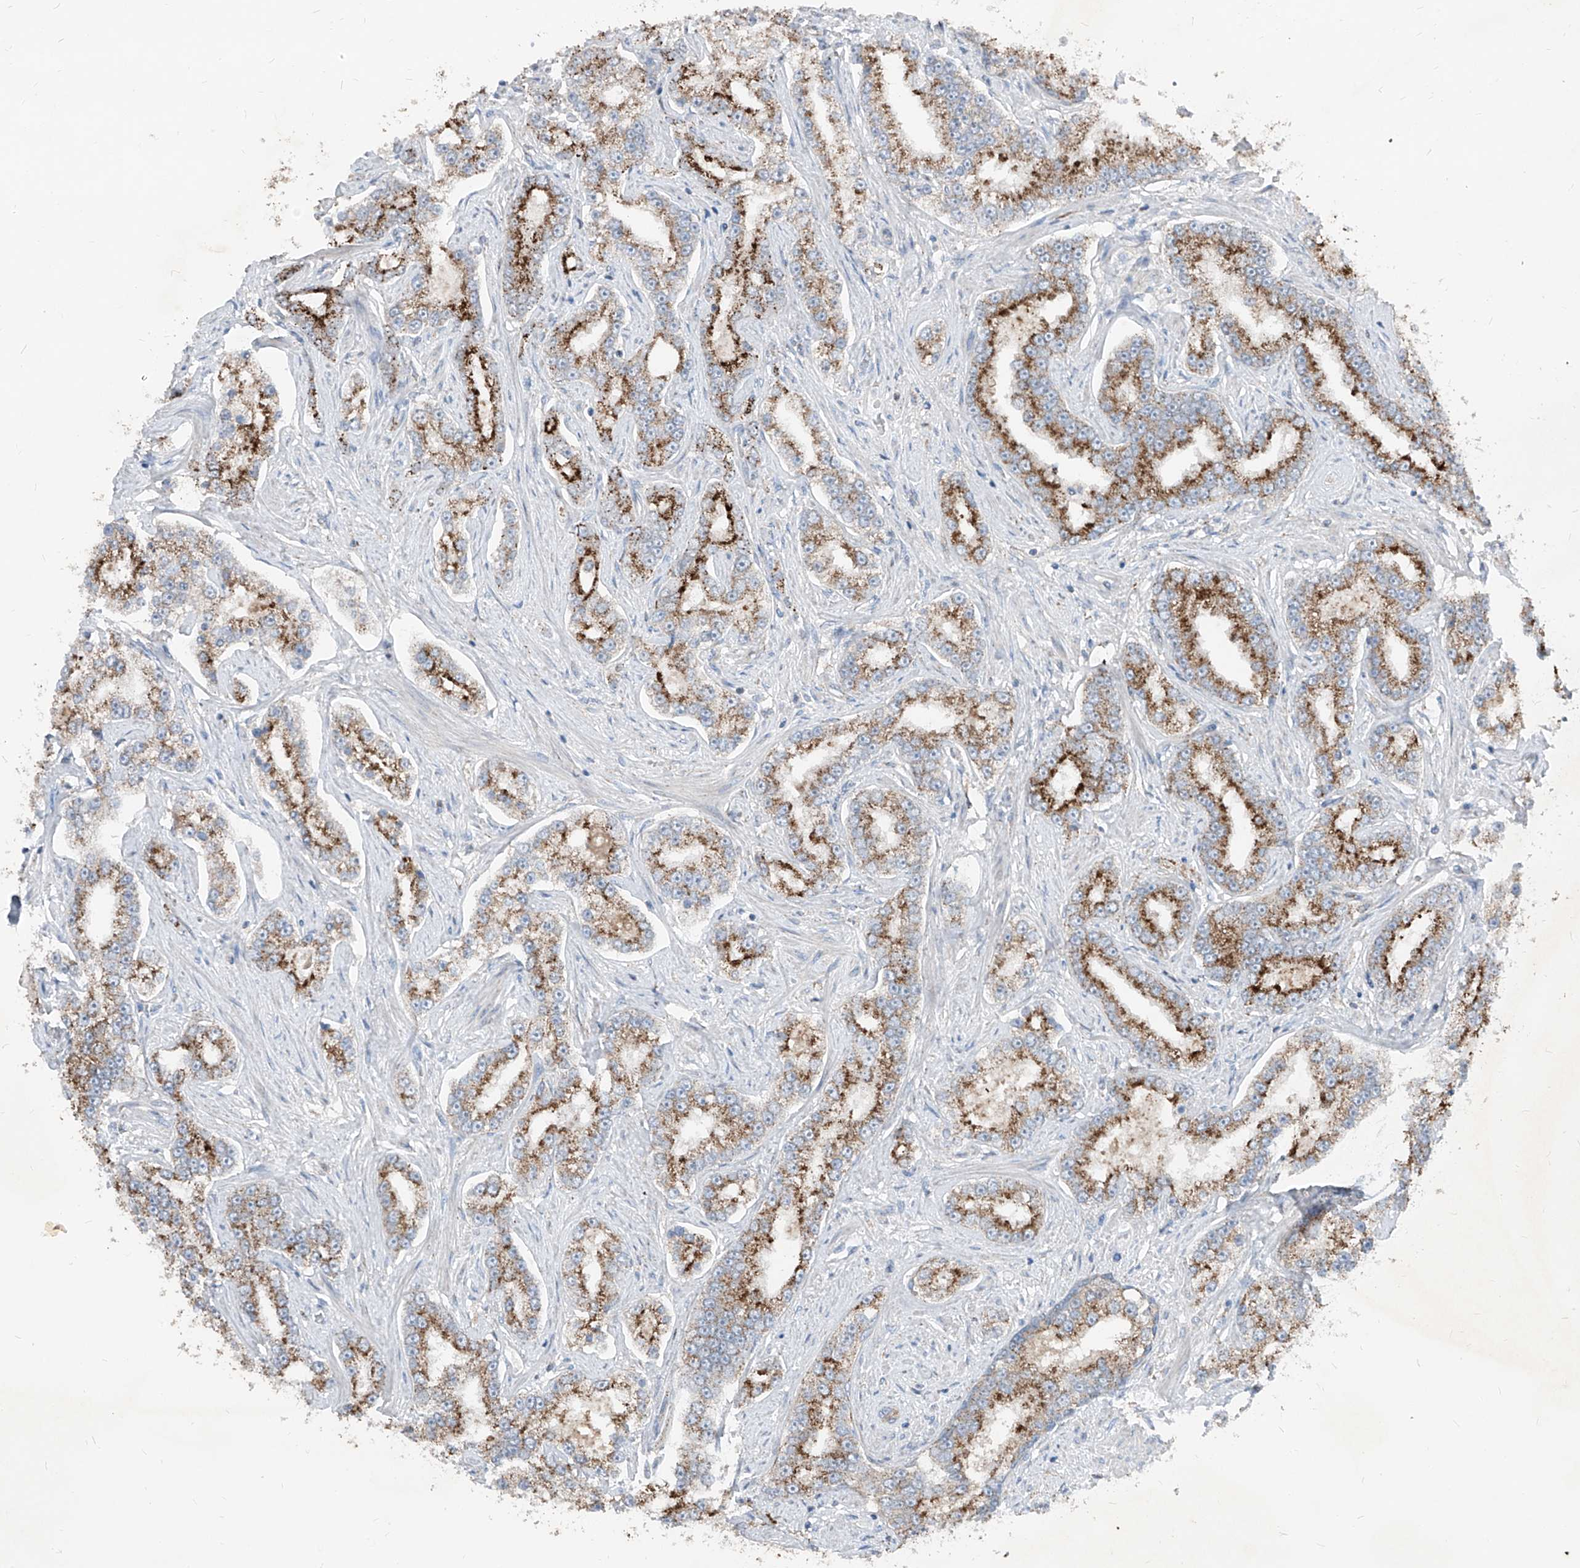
{"staining": {"intensity": "strong", "quantity": ">75%", "location": "cytoplasmic/membranous"}, "tissue": "prostate cancer", "cell_type": "Tumor cells", "image_type": "cancer", "snomed": [{"axis": "morphology", "description": "Normal tissue, NOS"}, {"axis": "morphology", "description": "Adenocarcinoma, High grade"}, {"axis": "topography", "description": "Prostate"}], "caption": "Prostate high-grade adenocarcinoma stained with DAB (3,3'-diaminobenzidine) immunohistochemistry exhibits high levels of strong cytoplasmic/membranous positivity in about >75% of tumor cells.", "gene": "ABCD3", "patient": {"sex": "male", "age": 83}}